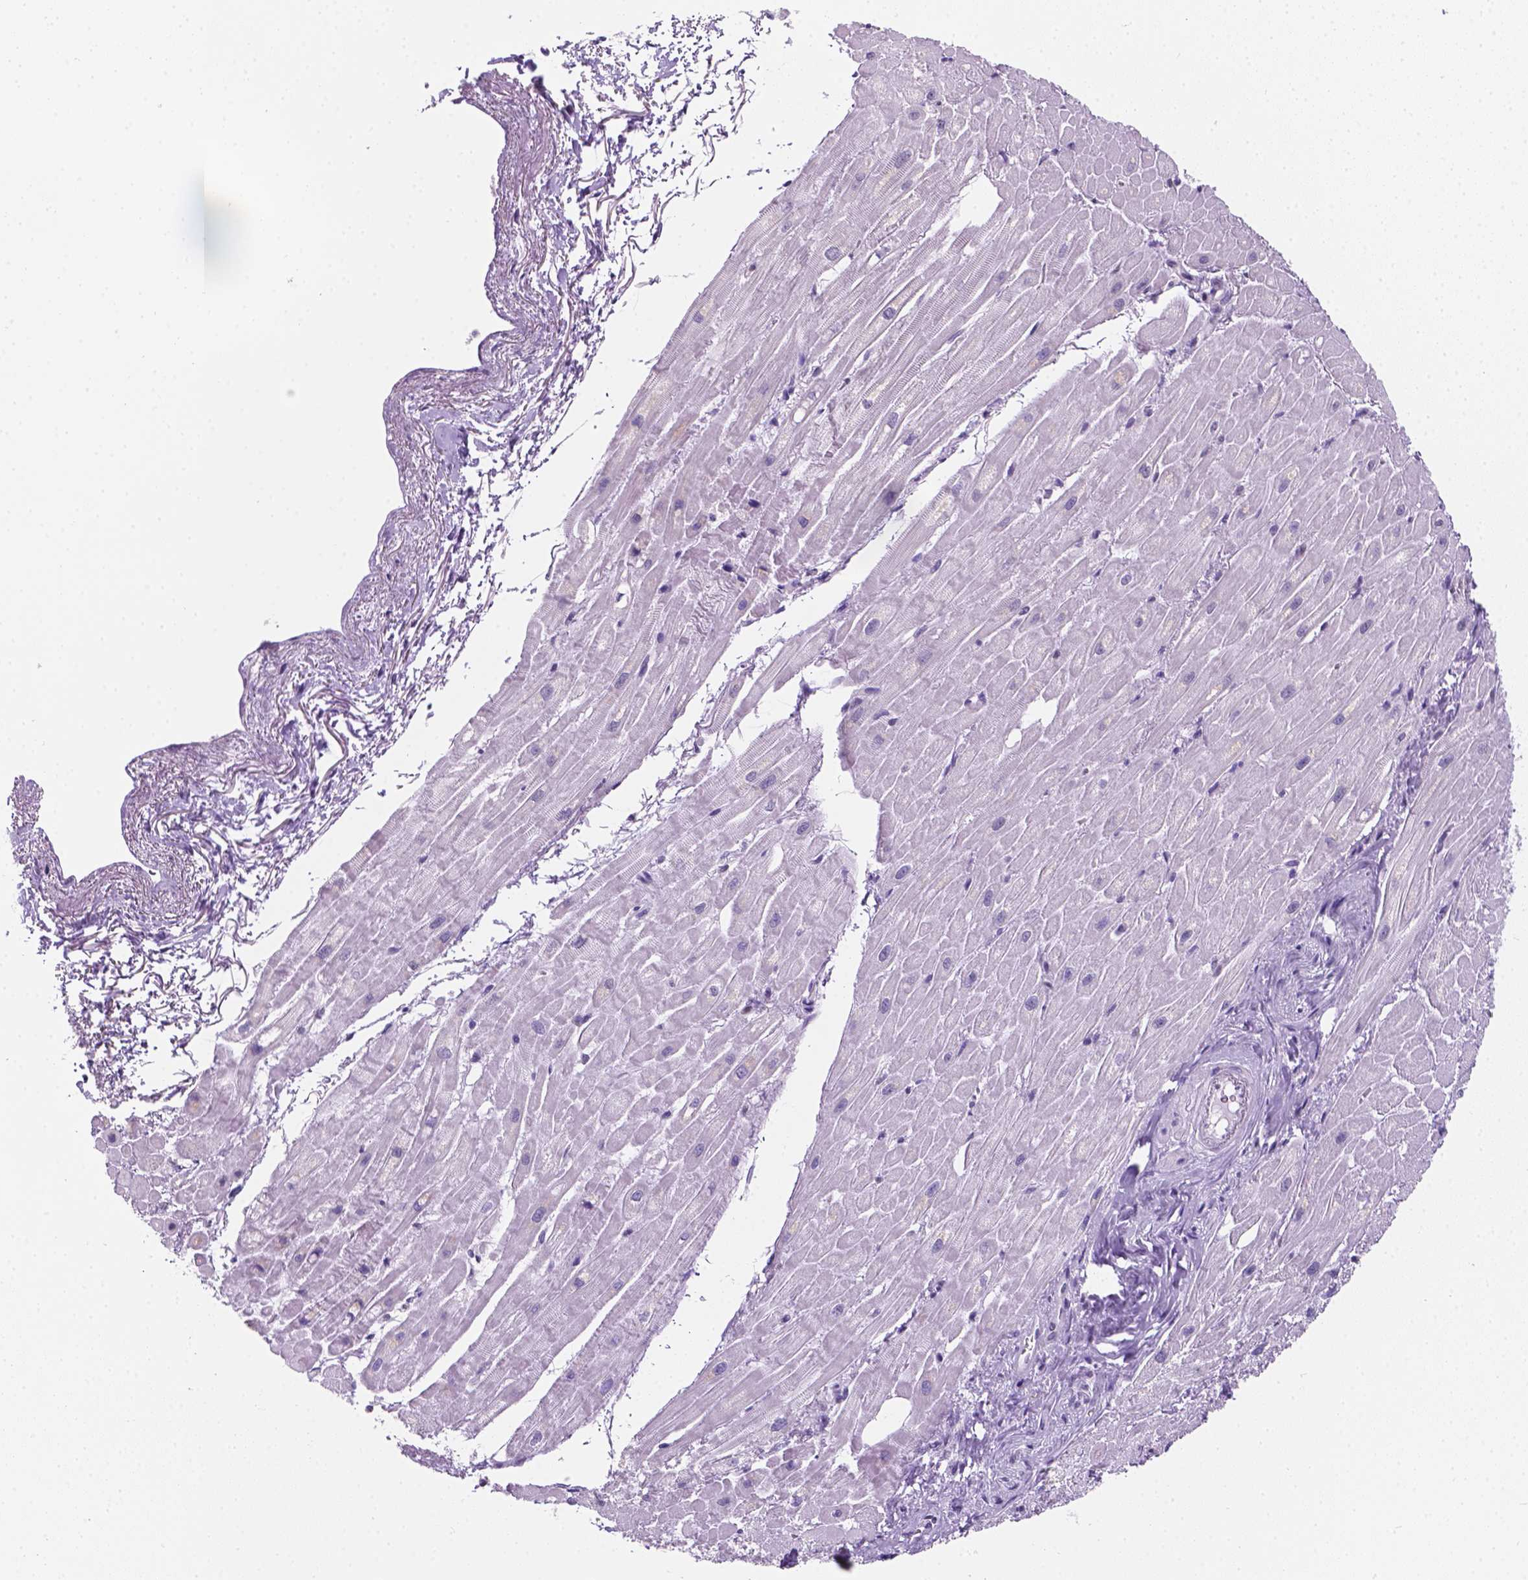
{"staining": {"intensity": "negative", "quantity": "none", "location": "none"}, "tissue": "heart muscle", "cell_type": "Cardiomyocytes", "image_type": "normal", "snomed": [{"axis": "morphology", "description": "Normal tissue, NOS"}, {"axis": "topography", "description": "Heart"}], "caption": "A histopathology image of human heart muscle is negative for staining in cardiomyocytes. Brightfield microscopy of IHC stained with DAB (3,3'-diaminobenzidine) (brown) and hematoxylin (blue), captured at high magnification.", "gene": "TMEM210", "patient": {"sex": "male", "age": 62}}